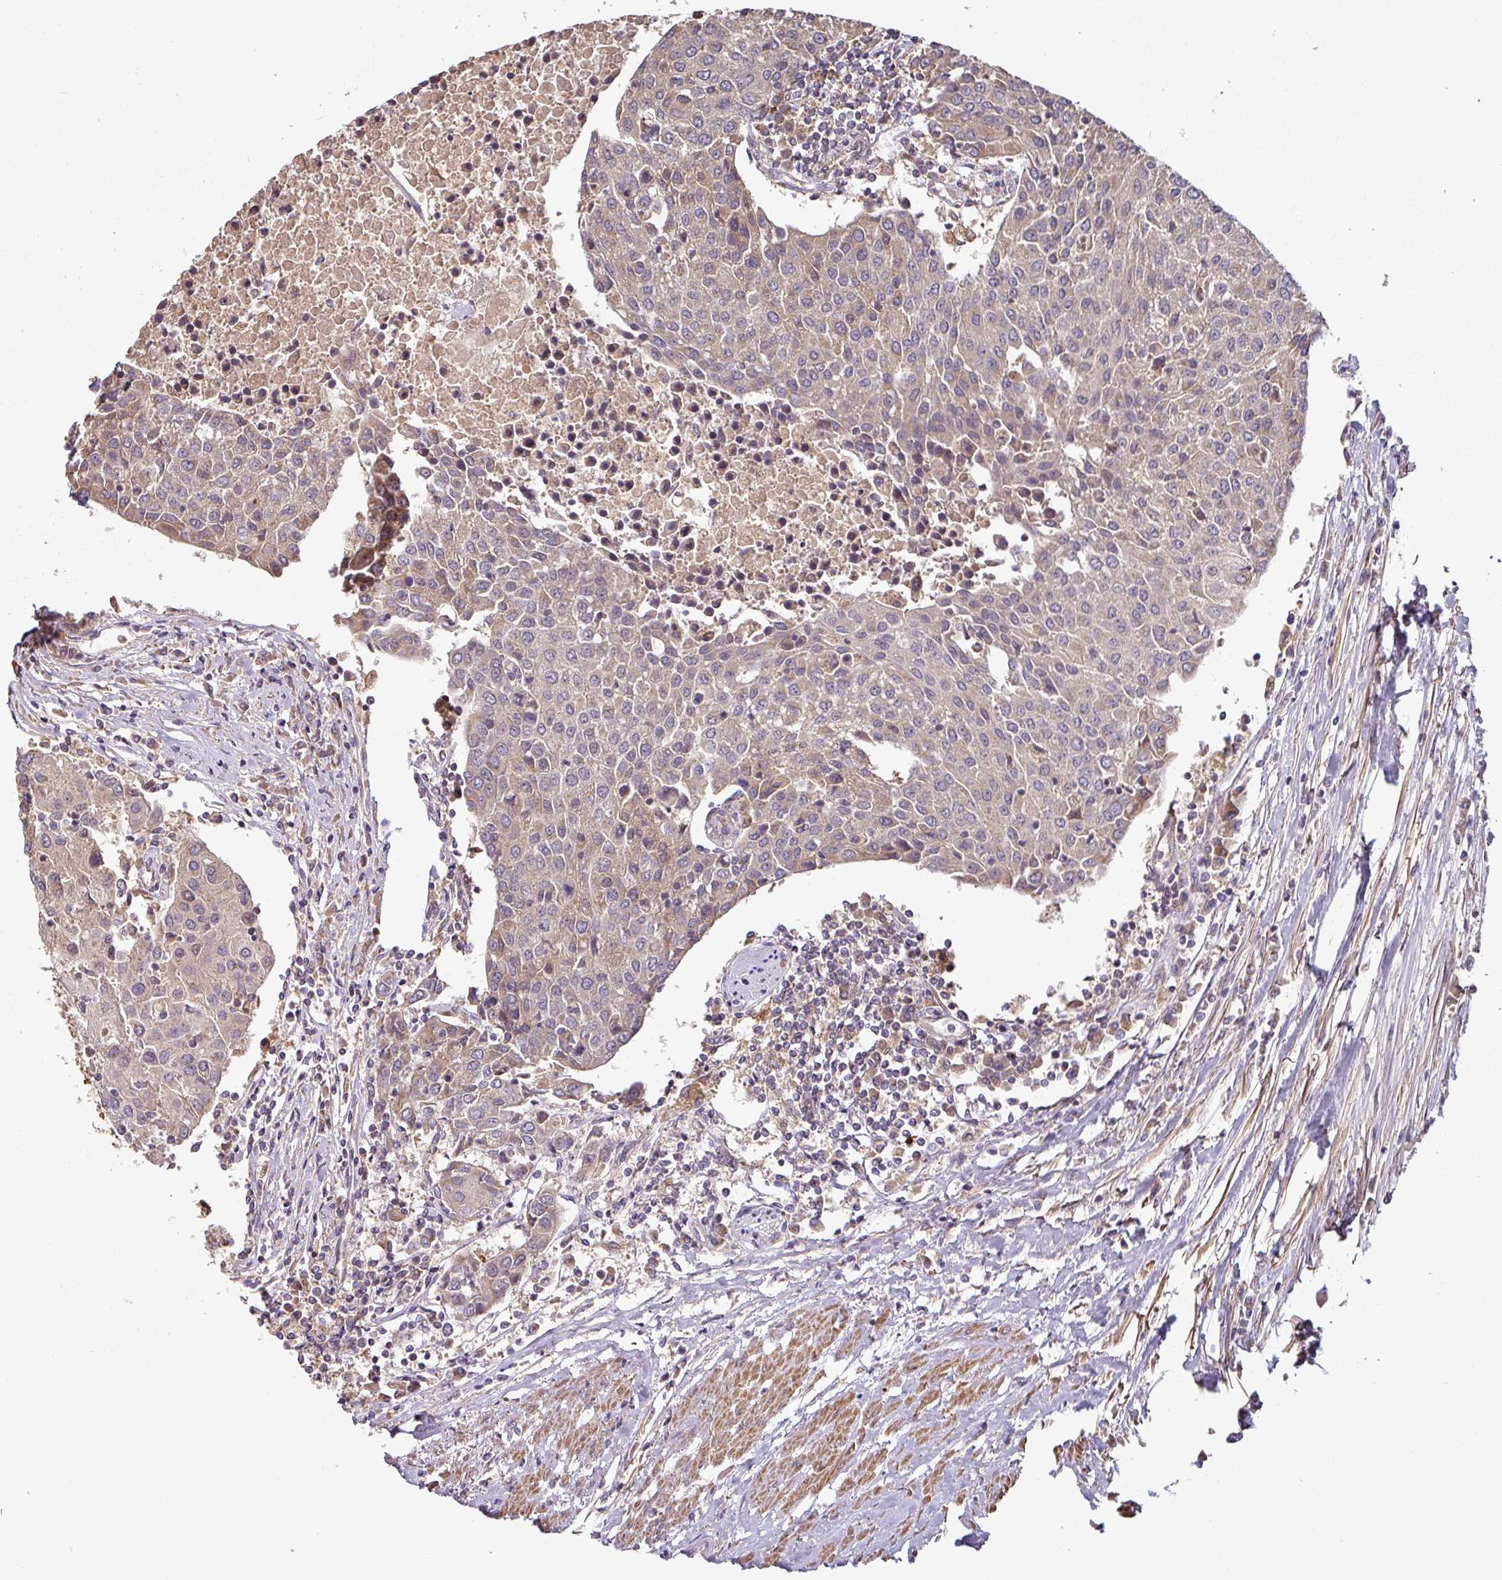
{"staining": {"intensity": "negative", "quantity": "none", "location": "none"}, "tissue": "urothelial cancer", "cell_type": "Tumor cells", "image_type": "cancer", "snomed": [{"axis": "morphology", "description": "Urothelial carcinoma, High grade"}, {"axis": "topography", "description": "Urinary bladder"}], "caption": "IHC photomicrograph of neoplastic tissue: urothelial carcinoma (high-grade) stained with DAB exhibits no significant protein expression in tumor cells. (Stains: DAB (3,3'-diaminobenzidine) IHC with hematoxylin counter stain, Microscopy: brightfield microscopy at high magnification).", "gene": "SIK1", "patient": {"sex": "female", "age": 85}}